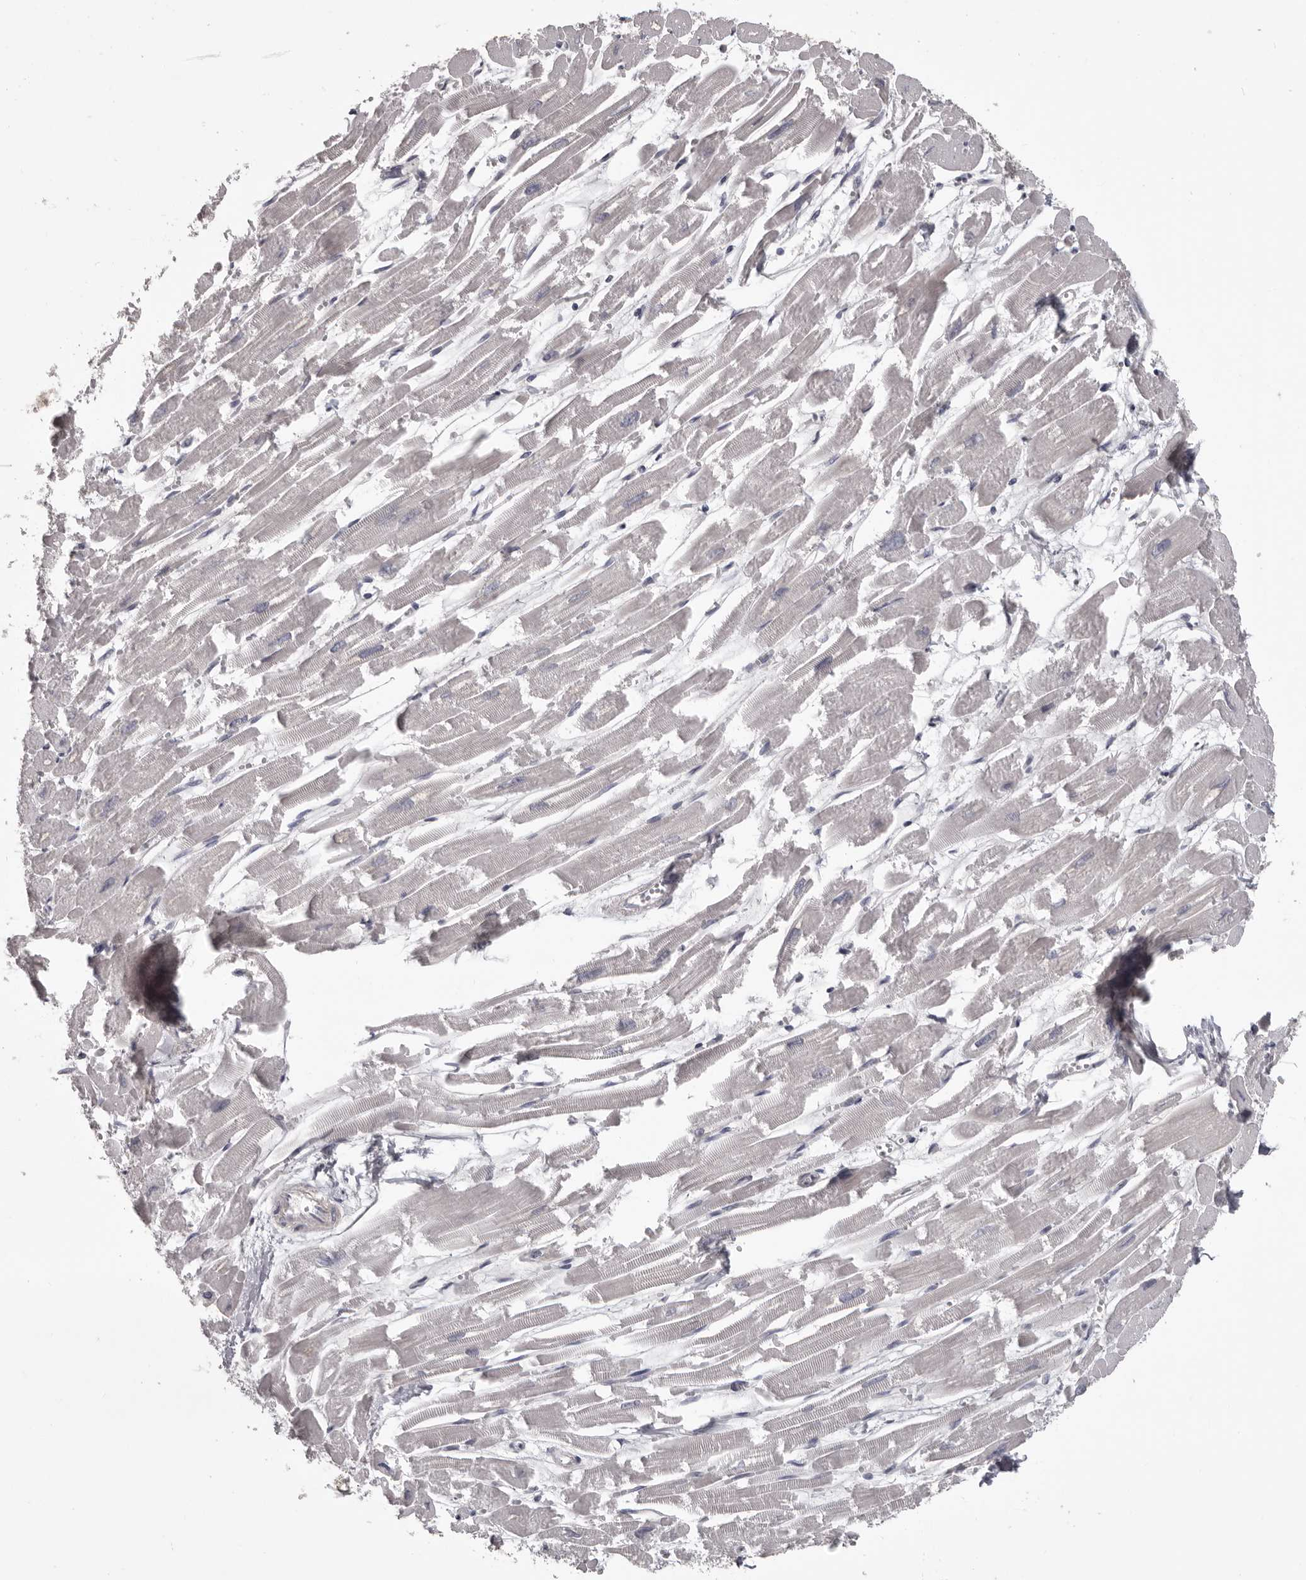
{"staining": {"intensity": "negative", "quantity": "none", "location": "none"}, "tissue": "heart muscle", "cell_type": "Cardiomyocytes", "image_type": "normal", "snomed": [{"axis": "morphology", "description": "Normal tissue, NOS"}, {"axis": "topography", "description": "Heart"}], "caption": "The immunohistochemistry photomicrograph has no significant expression in cardiomyocytes of heart muscle. (Stains: DAB (3,3'-diaminobenzidine) immunohistochemistry with hematoxylin counter stain, Microscopy: brightfield microscopy at high magnification).", "gene": "LPAR6", "patient": {"sex": "male", "age": 54}}